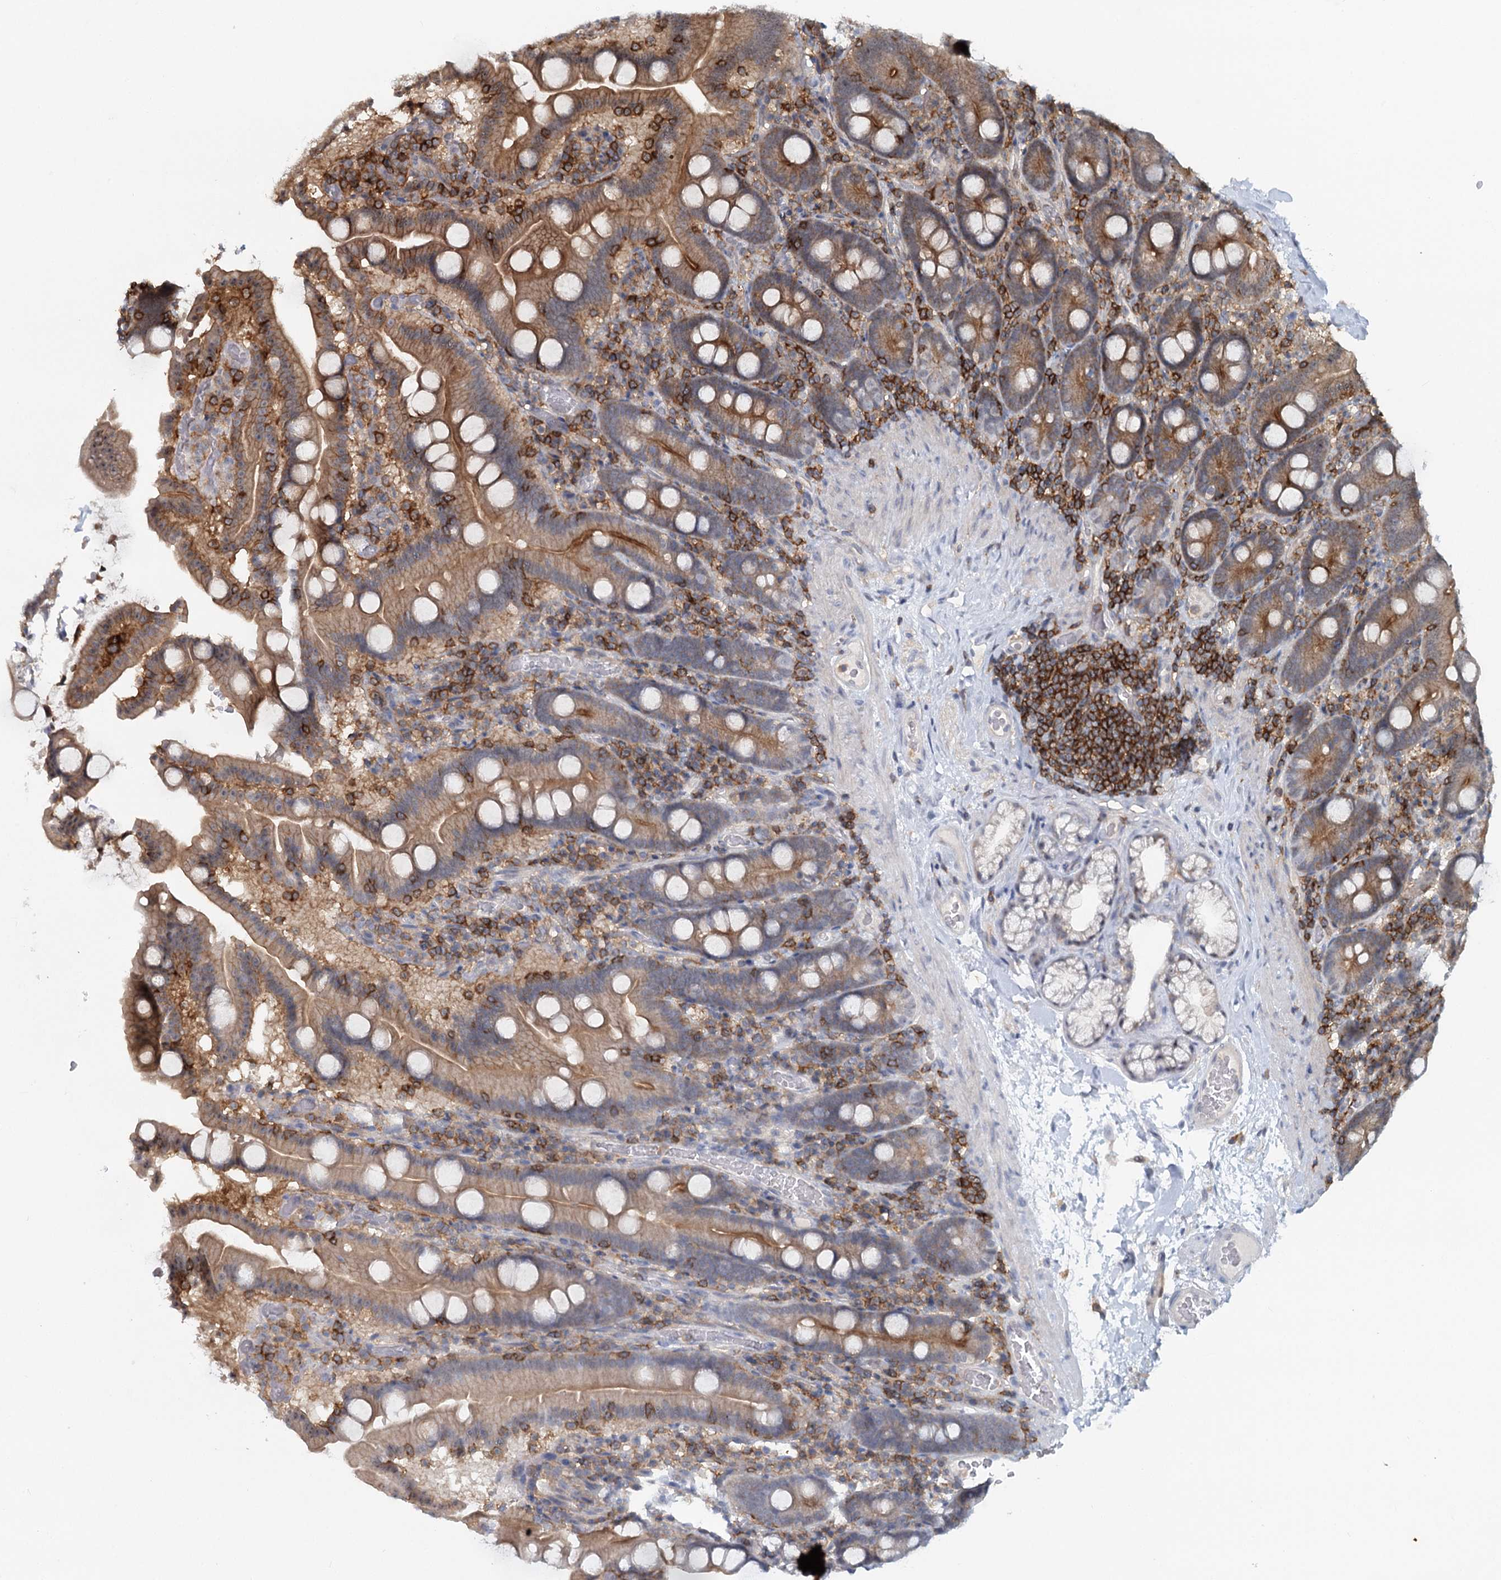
{"staining": {"intensity": "moderate", "quantity": ">75%", "location": "cytoplasmic/membranous"}, "tissue": "duodenum", "cell_type": "Glandular cells", "image_type": "normal", "snomed": [{"axis": "morphology", "description": "Normal tissue, NOS"}, {"axis": "topography", "description": "Duodenum"}], "caption": "This micrograph exhibits unremarkable duodenum stained with IHC to label a protein in brown. The cytoplasmic/membranous of glandular cells show moderate positivity for the protein. Nuclei are counter-stained blue.", "gene": "CDC42SE2", "patient": {"sex": "male", "age": 55}}